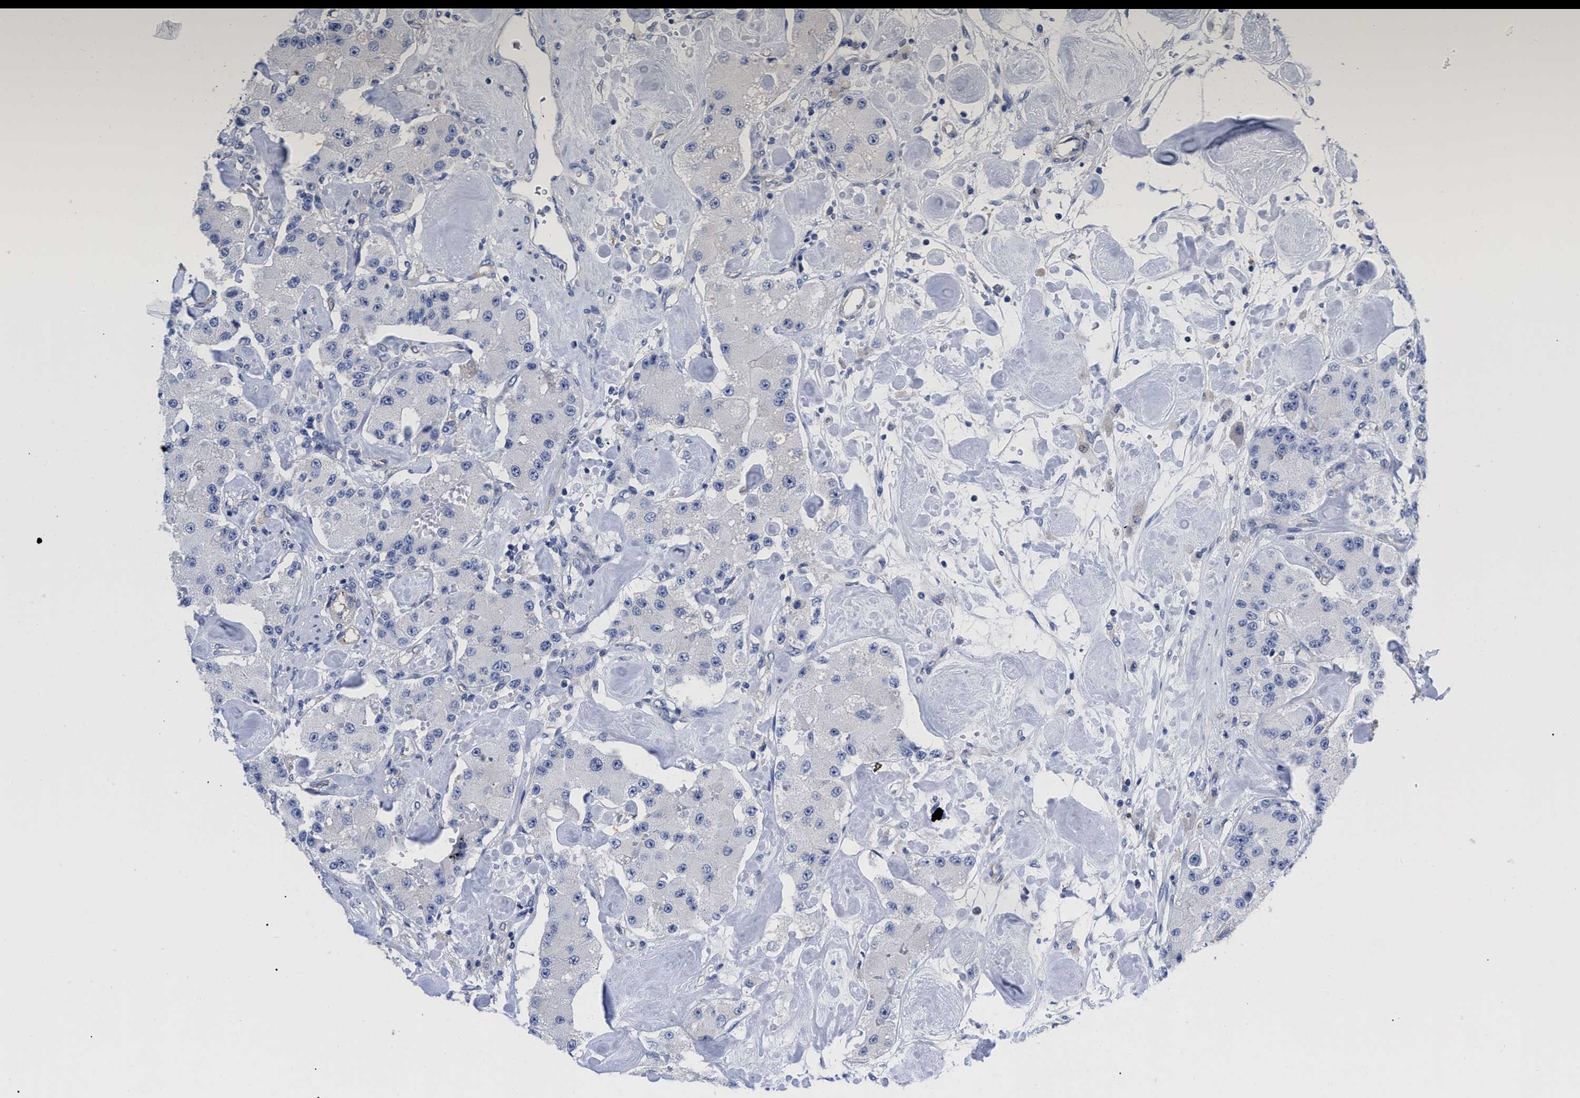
{"staining": {"intensity": "negative", "quantity": "none", "location": "none"}, "tissue": "carcinoid", "cell_type": "Tumor cells", "image_type": "cancer", "snomed": [{"axis": "morphology", "description": "Carcinoid, malignant, NOS"}, {"axis": "topography", "description": "Pancreas"}], "caption": "DAB (3,3'-diaminobenzidine) immunohistochemical staining of human carcinoid demonstrates no significant positivity in tumor cells. (Immunohistochemistry, brightfield microscopy, high magnification).", "gene": "IRAG2", "patient": {"sex": "male", "age": 41}}